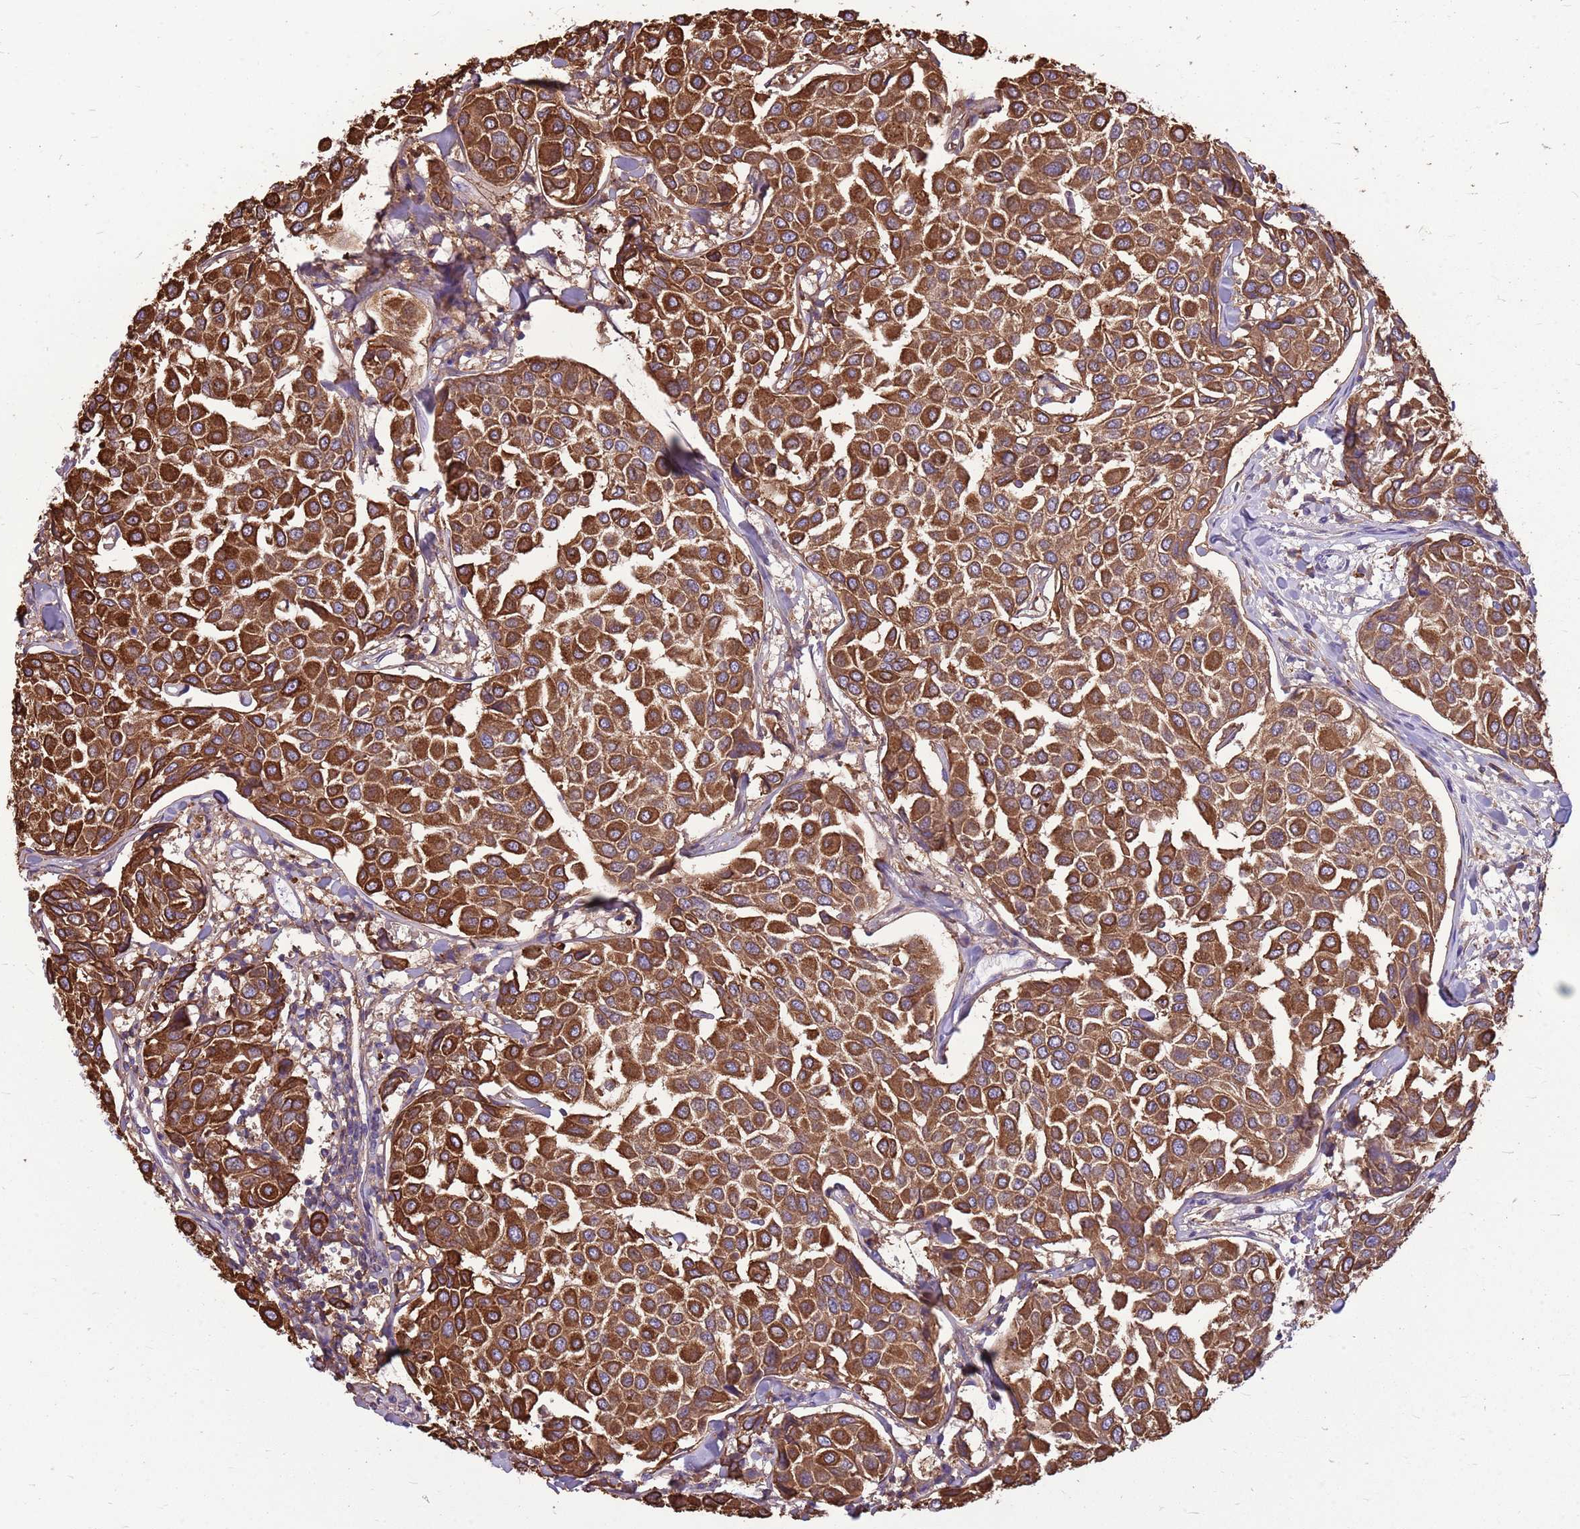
{"staining": {"intensity": "strong", "quantity": ">75%", "location": "cytoplasmic/membranous"}, "tissue": "breast cancer", "cell_type": "Tumor cells", "image_type": "cancer", "snomed": [{"axis": "morphology", "description": "Duct carcinoma"}, {"axis": "topography", "description": "Breast"}], "caption": "Breast cancer (intraductal carcinoma) stained with immunohistochemistry exhibits strong cytoplasmic/membranous positivity in about >75% of tumor cells.", "gene": "KCTD19", "patient": {"sex": "female", "age": 55}}